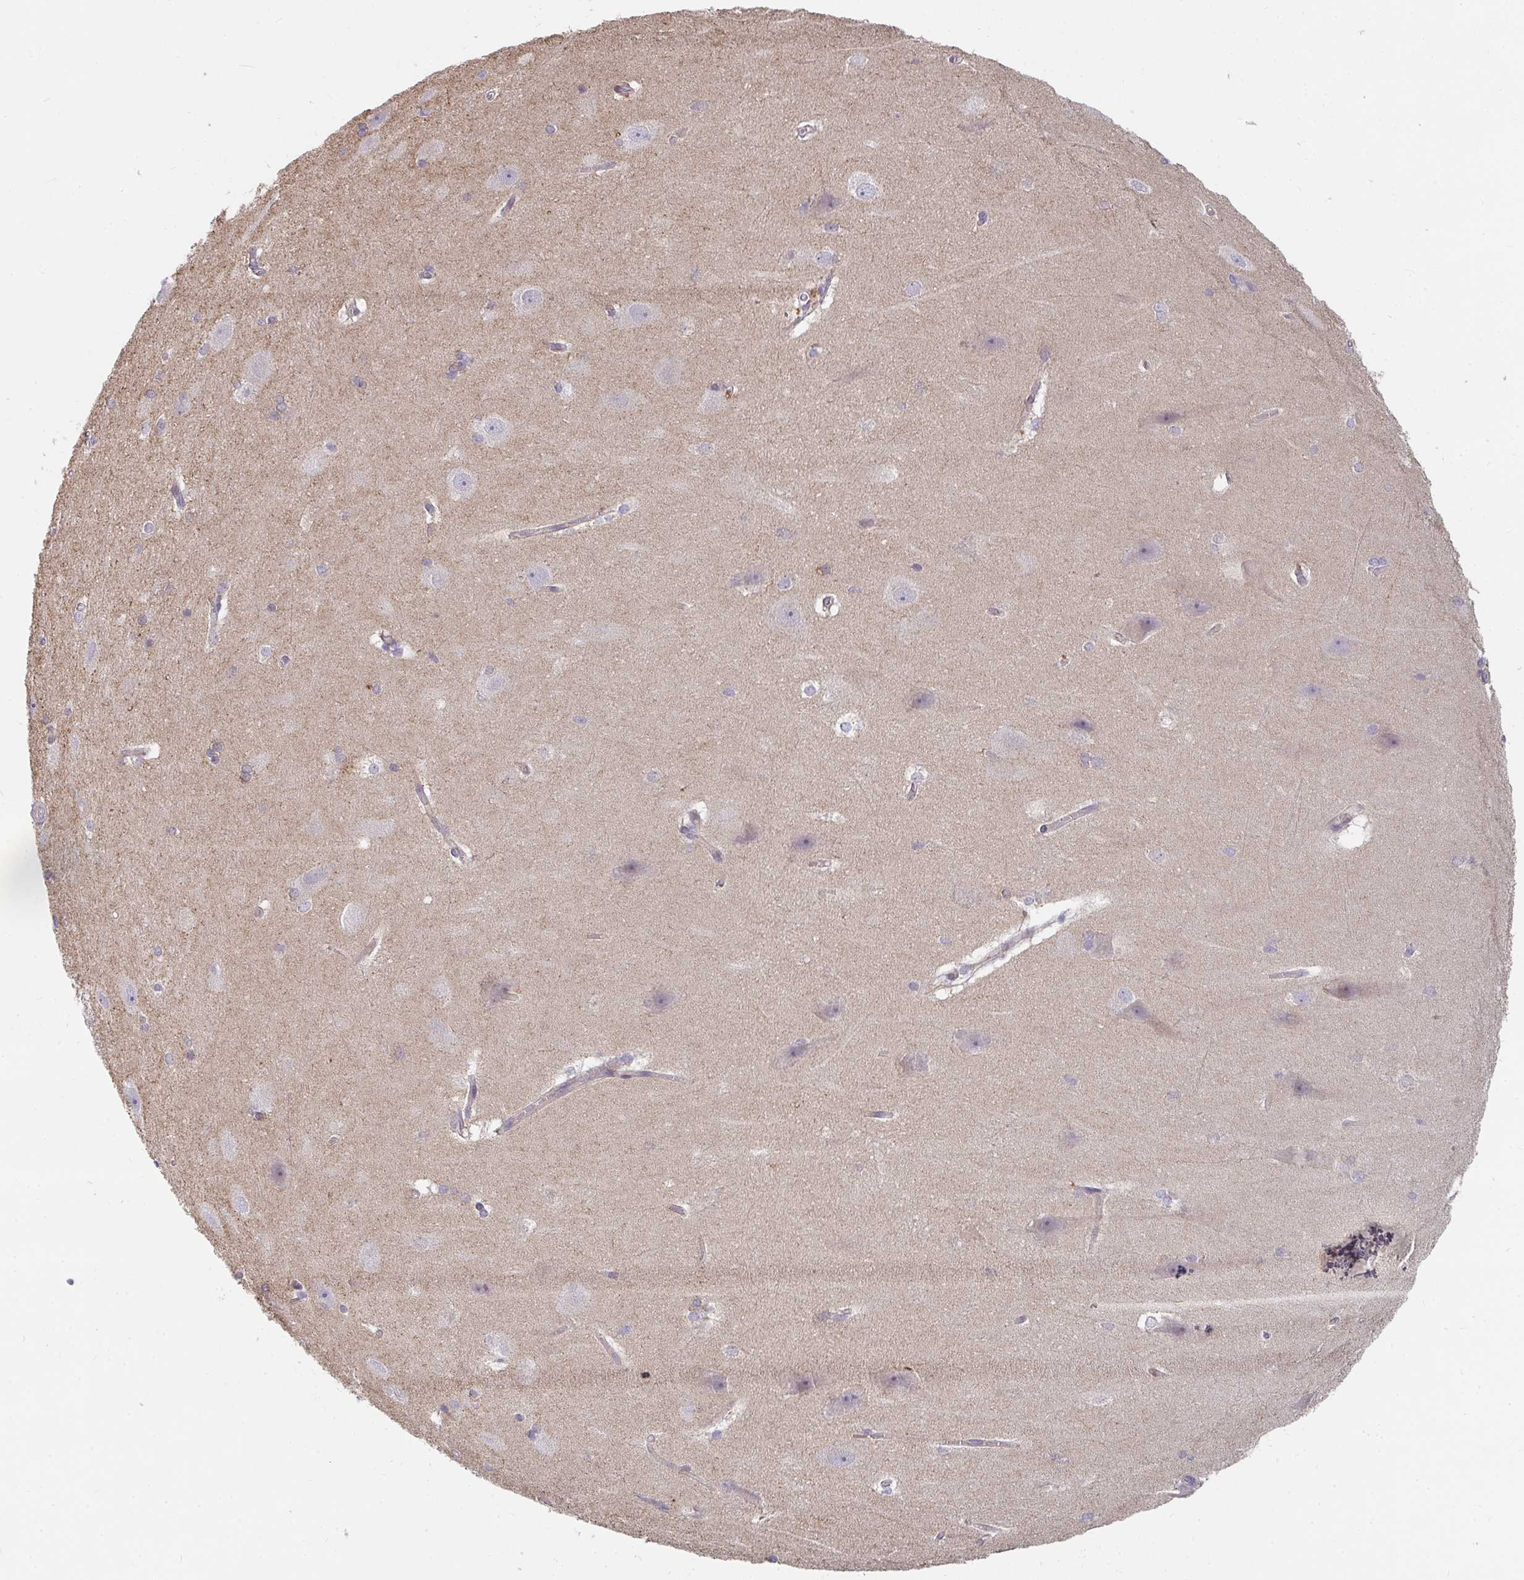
{"staining": {"intensity": "negative", "quantity": "none", "location": "none"}, "tissue": "hippocampus", "cell_type": "Glial cells", "image_type": "normal", "snomed": [{"axis": "morphology", "description": "Normal tissue, NOS"}, {"axis": "topography", "description": "Cerebral cortex"}, {"axis": "topography", "description": "Hippocampus"}], "caption": "A high-resolution image shows immunohistochemistry (IHC) staining of normal hippocampus, which displays no significant staining in glial cells.", "gene": "CSF3R", "patient": {"sex": "female", "age": 19}}